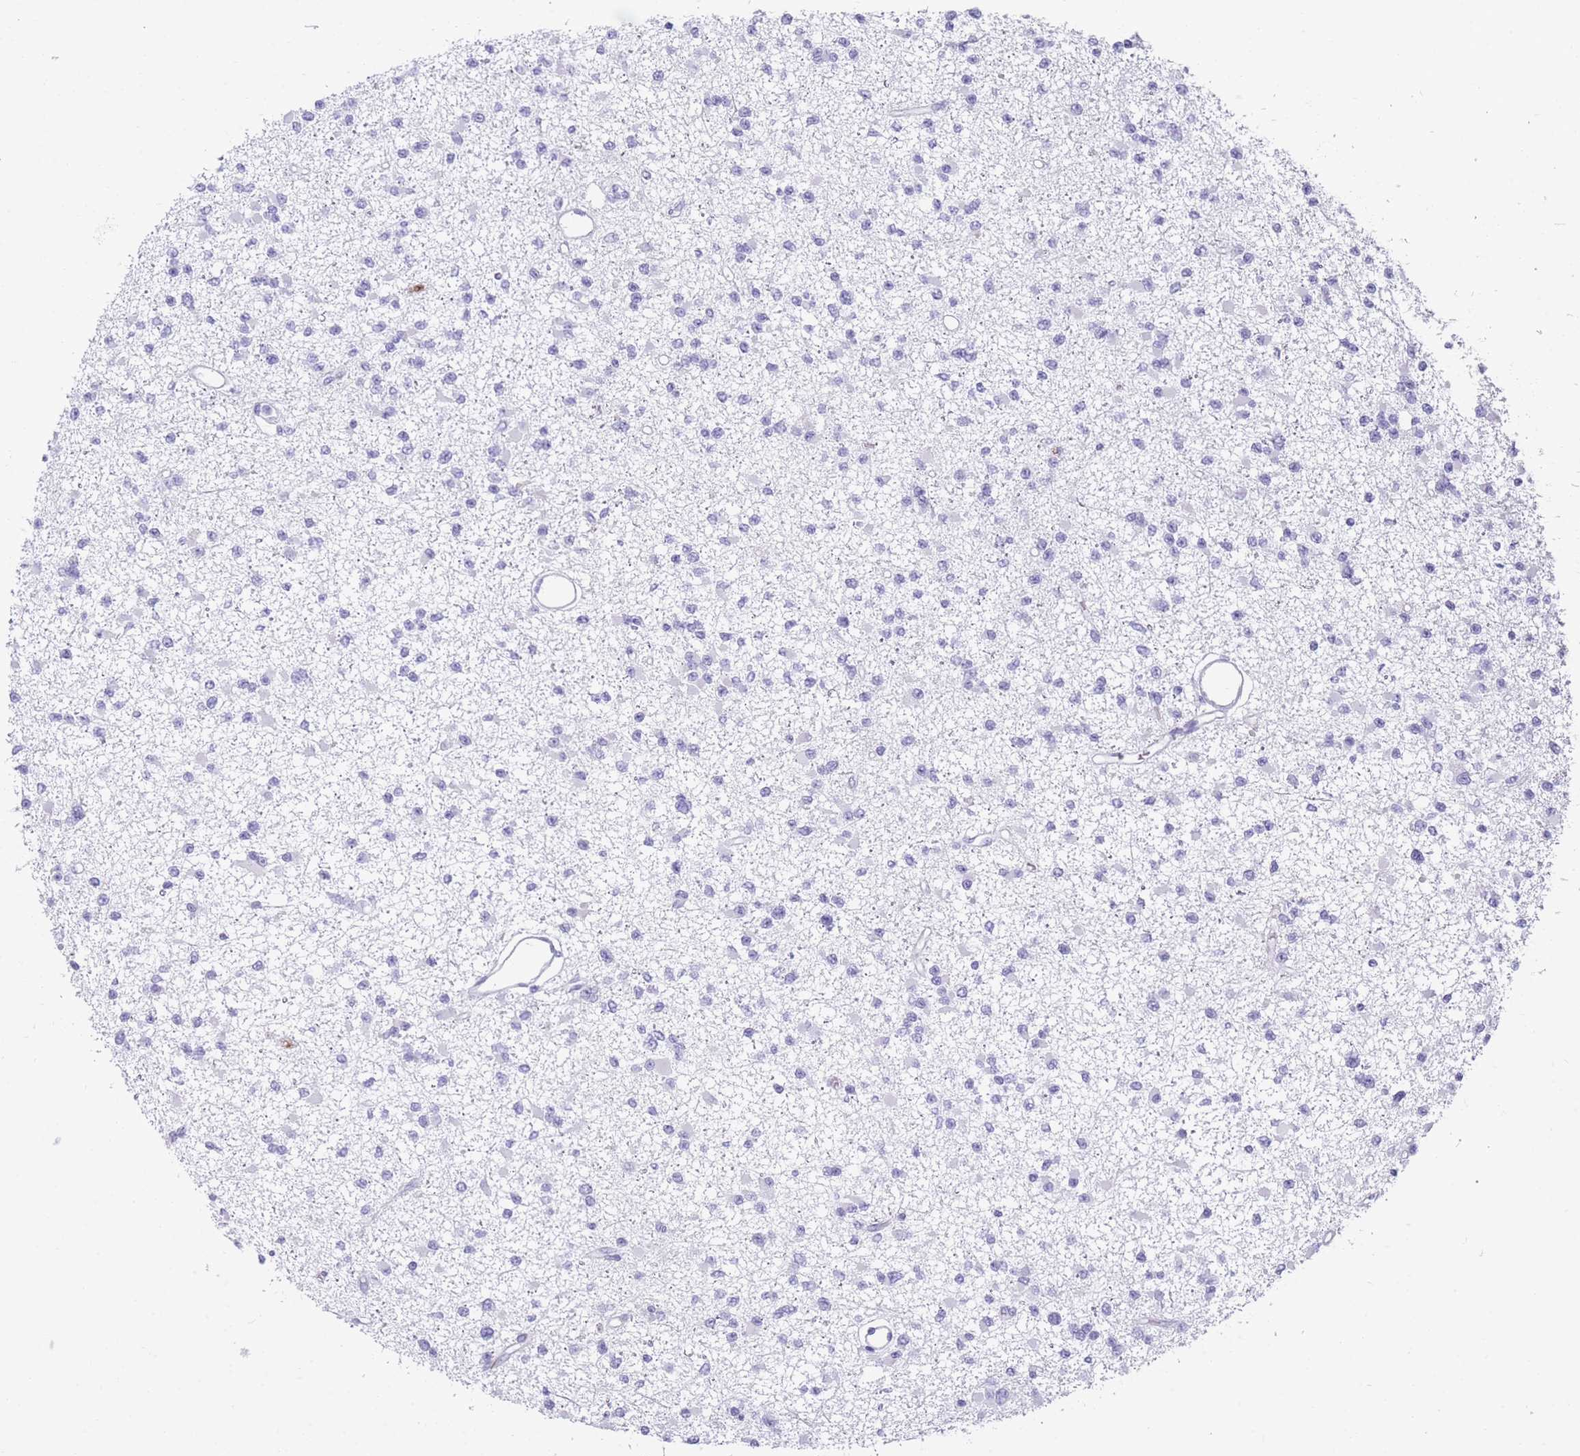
{"staining": {"intensity": "negative", "quantity": "none", "location": "none"}, "tissue": "glioma", "cell_type": "Tumor cells", "image_type": "cancer", "snomed": [{"axis": "morphology", "description": "Glioma, malignant, Low grade"}, {"axis": "topography", "description": "Brain"}], "caption": "An immunohistochemistry (IHC) micrograph of glioma is shown. There is no staining in tumor cells of glioma.", "gene": "TNFSF11", "patient": {"sex": "female", "age": 22}}